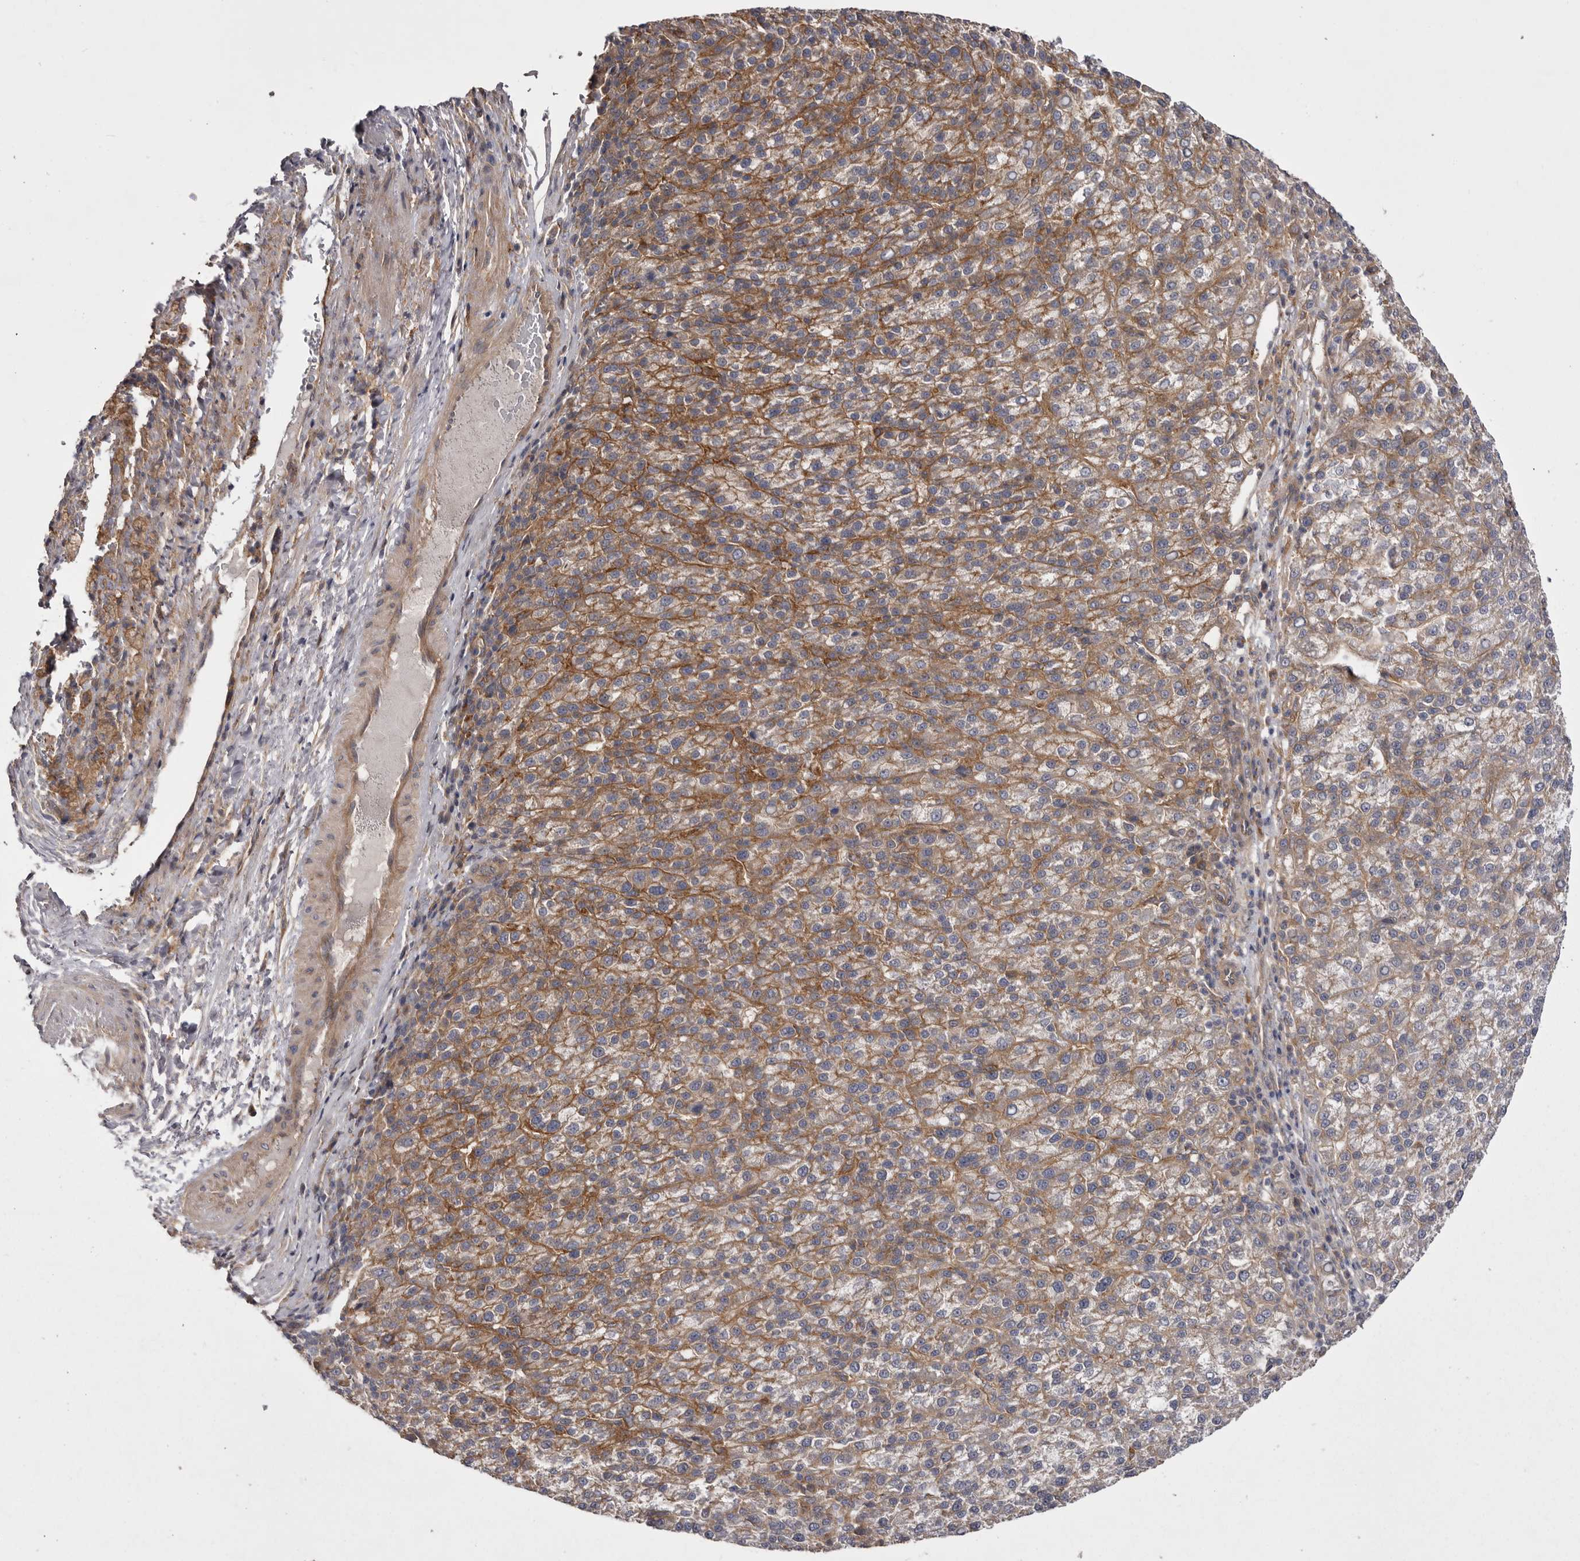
{"staining": {"intensity": "moderate", "quantity": ">75%", "location": "cytoplasmic/membranous"}, "tissue": "liver cancer", "cell_type": "Tumor cells", "image_type": "cancer", "snomed": [{"axis": "morphology", "description": "Carcinoma, Hepatocellular, NOS"}, {"axis": "topography", "description": "Liver"}], "caption": "This histopathology image shows IHC staining of human liver cancer, with medium moderate cytoplasmic/membranous expression in about >75% of tumor cells.", "gene": "OSBPL9", "patient": {"sex": "female", "age": 58}}